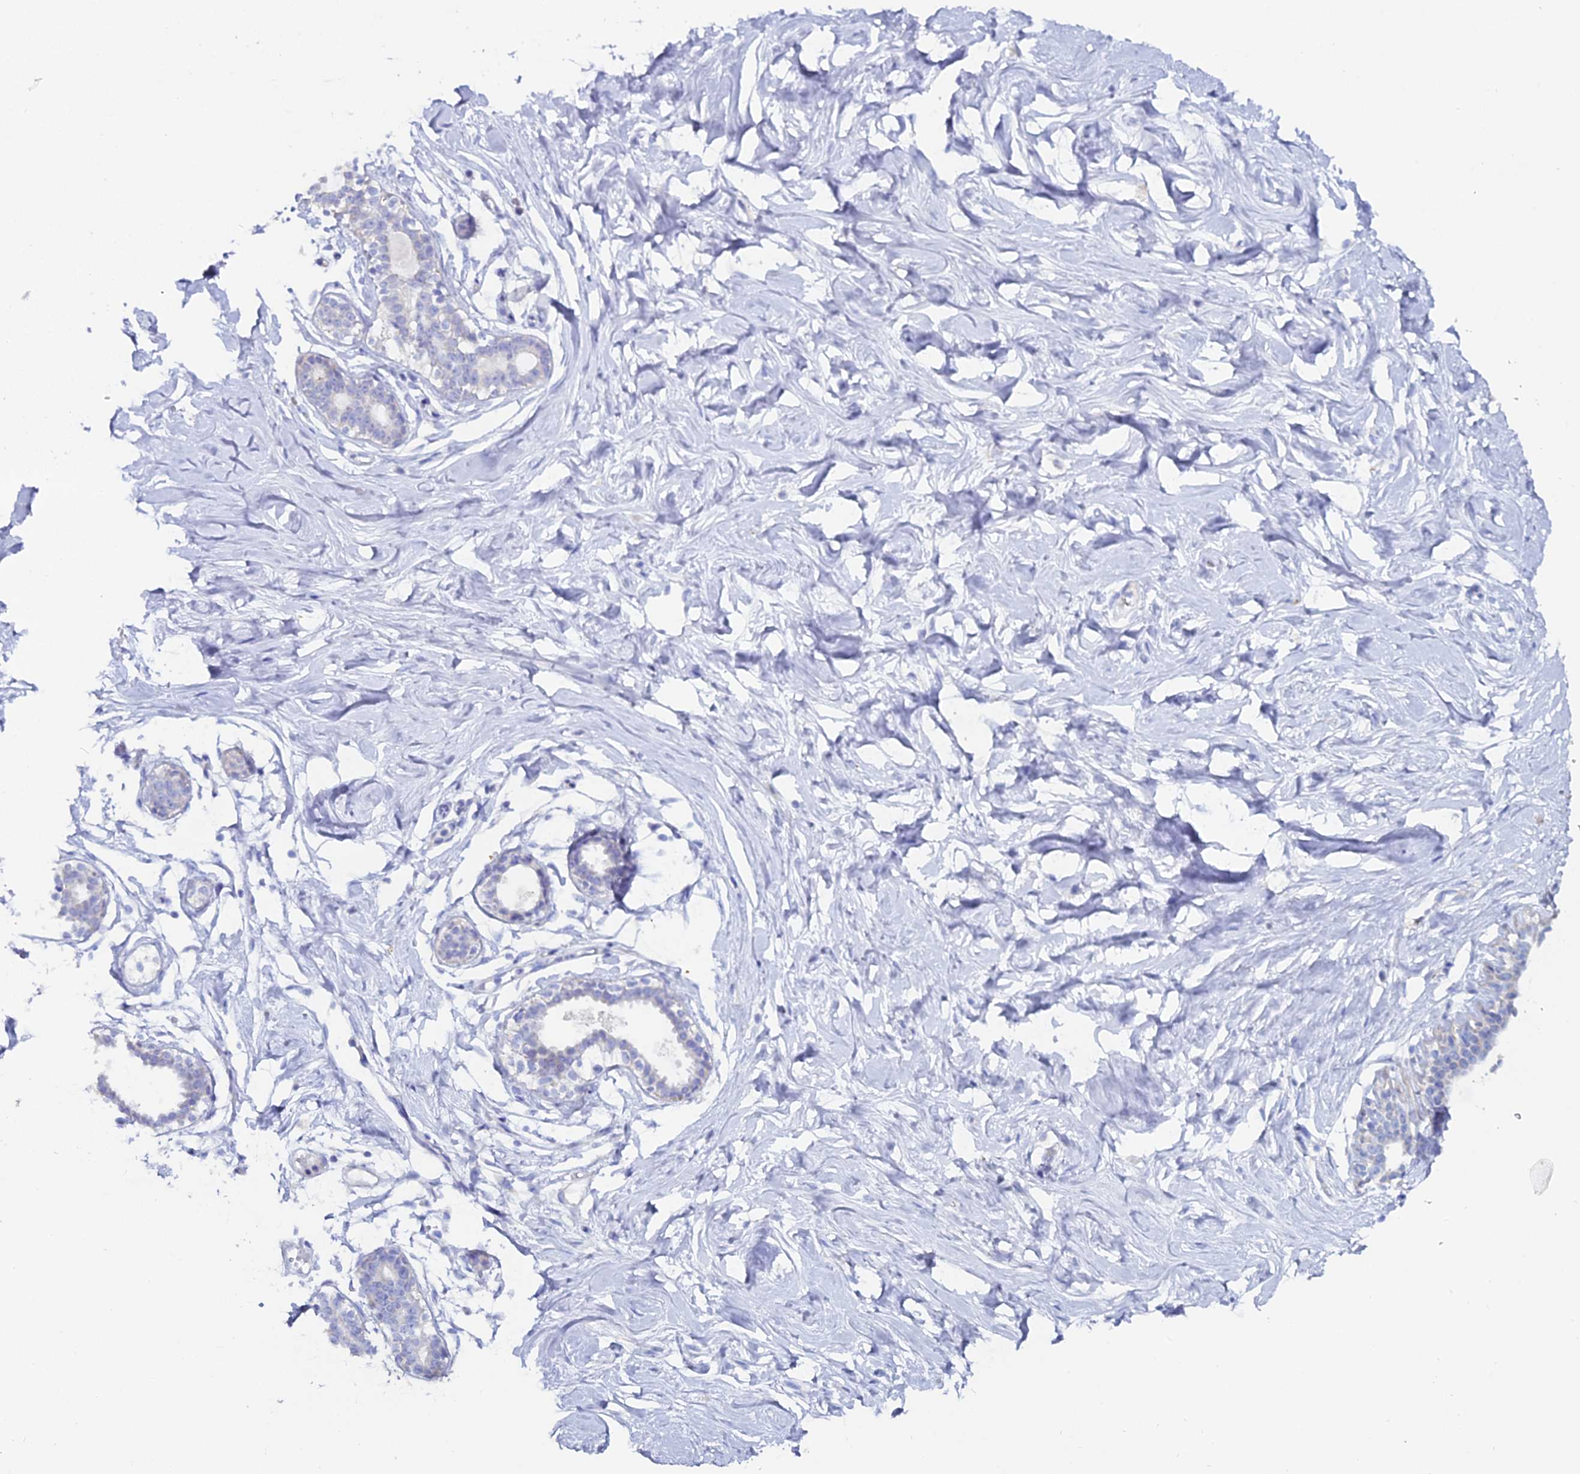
{"staining": {"intensity": "negative", "quantity": "none", "location": "none"}, "tissue": "breast", "cell_type": "Adipocytes", "image_type": "normal", "snomed": [{"axis": "morphology", "description": "Normal tissue, NOS"}, {"axis": "morphology", "description": "Adenoma, NOS"}, {"axis": "topography", "description": "Breast"}], "caption": "IHC image of normal breast stained for a protein (brown), which reveals no expression in adipocytes.", "gene": "DHX34", "patient": {"sex": "female", "age": 23}}